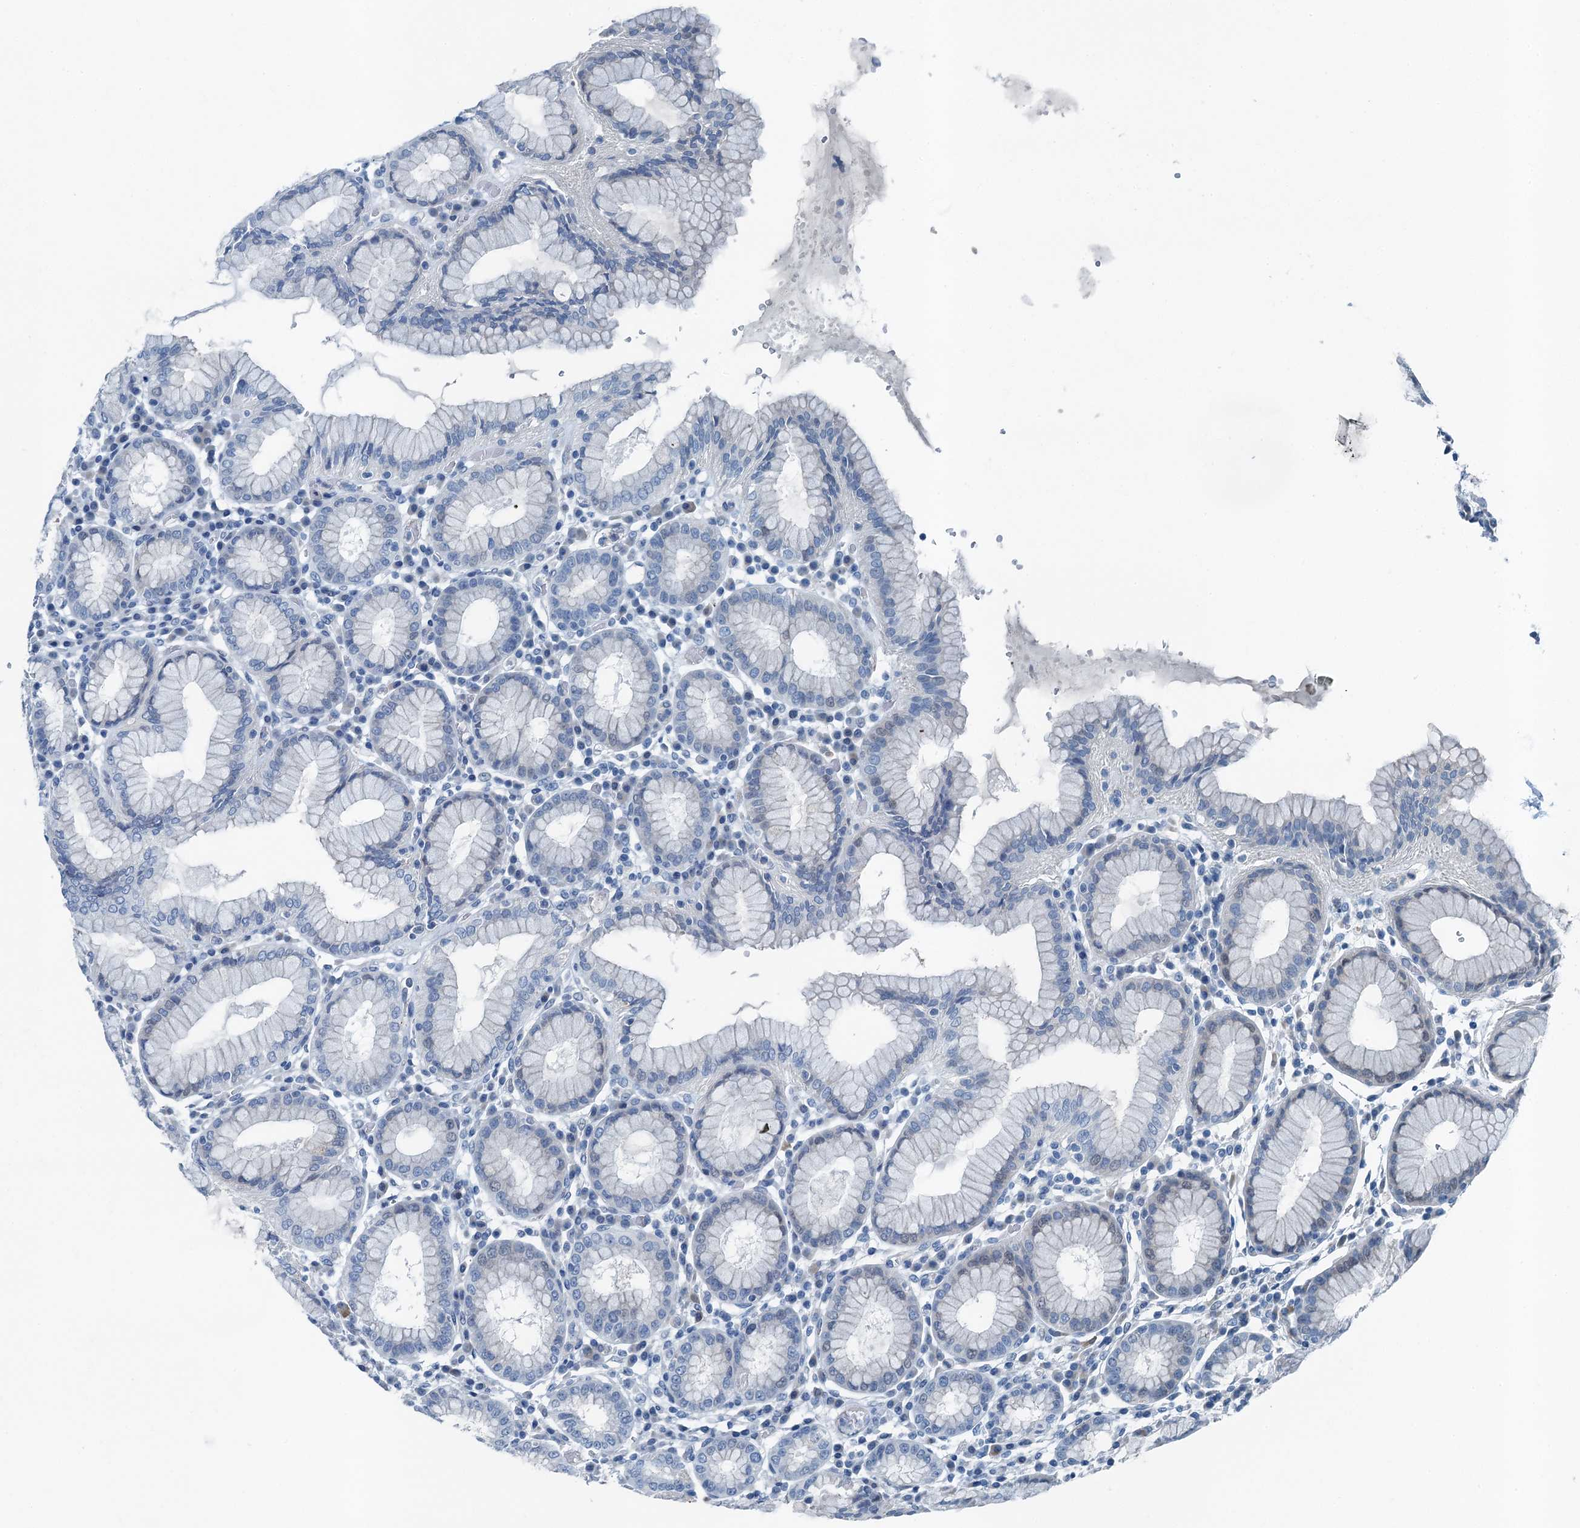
{"staining": {"intensity": "negative", "quantity": "none", "location": "none"}, "tissue": "stomach", "cell_type": "Glandular cells", "image_type": "normal", "snomed": [{"axis": "morphology", "description": "Normal tissue, NOS"}, {"axis": "topography", "description": "Stomach"}, {"axis": "topography", "description": "Stomach, lower"}], "caption": "Glandular cells are negative for brown protein staining in unremarkable stomach. (Stains: DAB (3,3'-diaminobenzidine) immunohistochemistry with hematoxylin counter stain, Microscopy: brightfield microscopy at high magnification).", "gene": "GFOD2", "patient": {"sex": "female", "age": 56}}